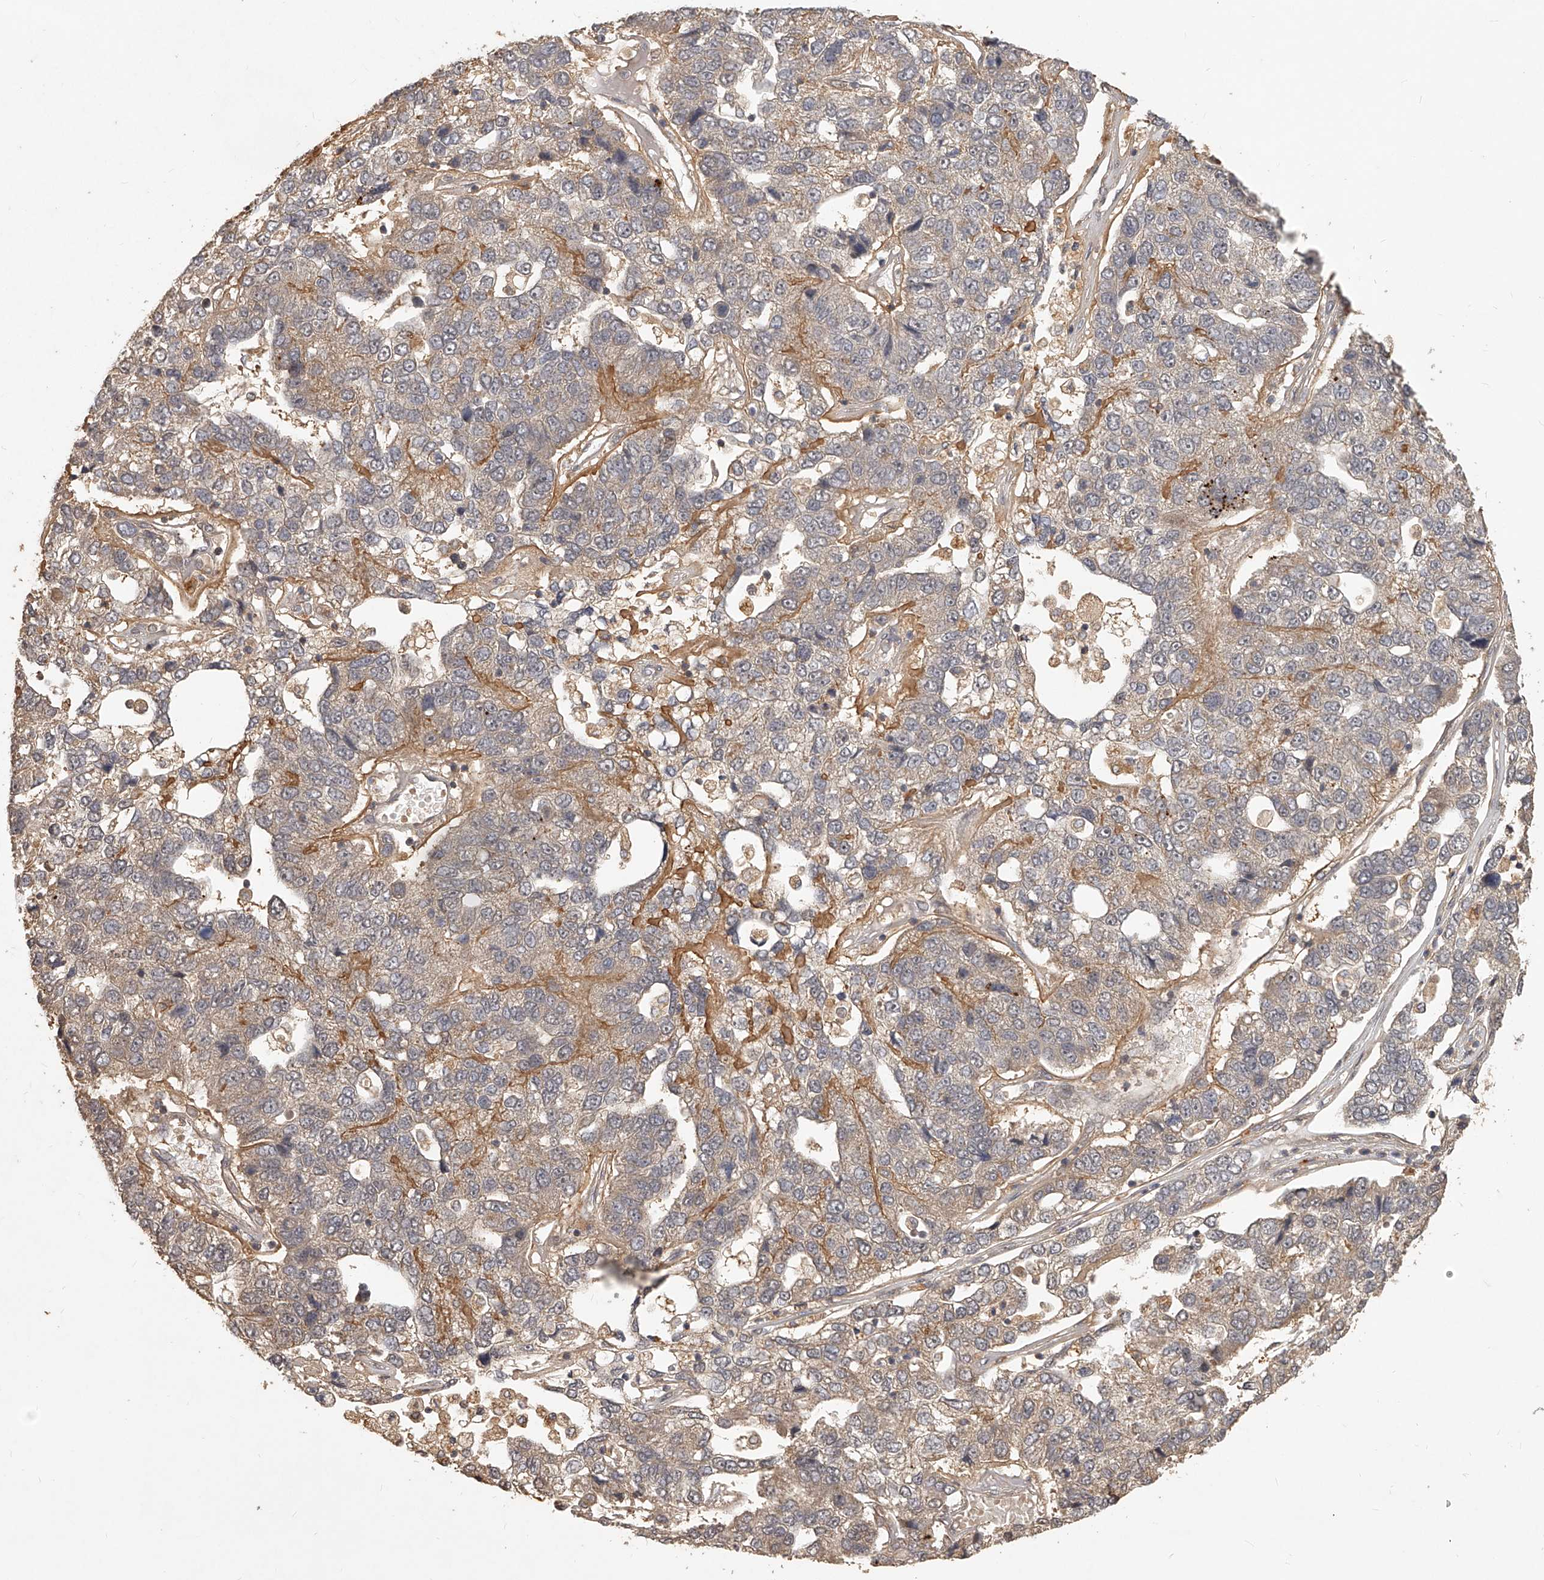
{"staining": {"intensity": "weak", "quantity": "<25%", "location": "cytoplasmic/membranous"}, "tissue": "pancreatic cancer", "cell_type": "Tumor cells", "image_type": "cancer", "snomed": [{"axis": "morphology", "description": "Adenocarcinoma, NOS"}, {"axis": "topography", "description": "Pancreas"}], "caption": "This is a image of immunohistochemistry staining of pancreatic cancer (adenocarcinoma), which shows no expression in tumor cells. (DAB (3,3'-diaminobenzidine) immunohistochemistry (IHC), high magnification).", "gene": "SLC37A1", "patient": {"sex": "female", "age": 61}}